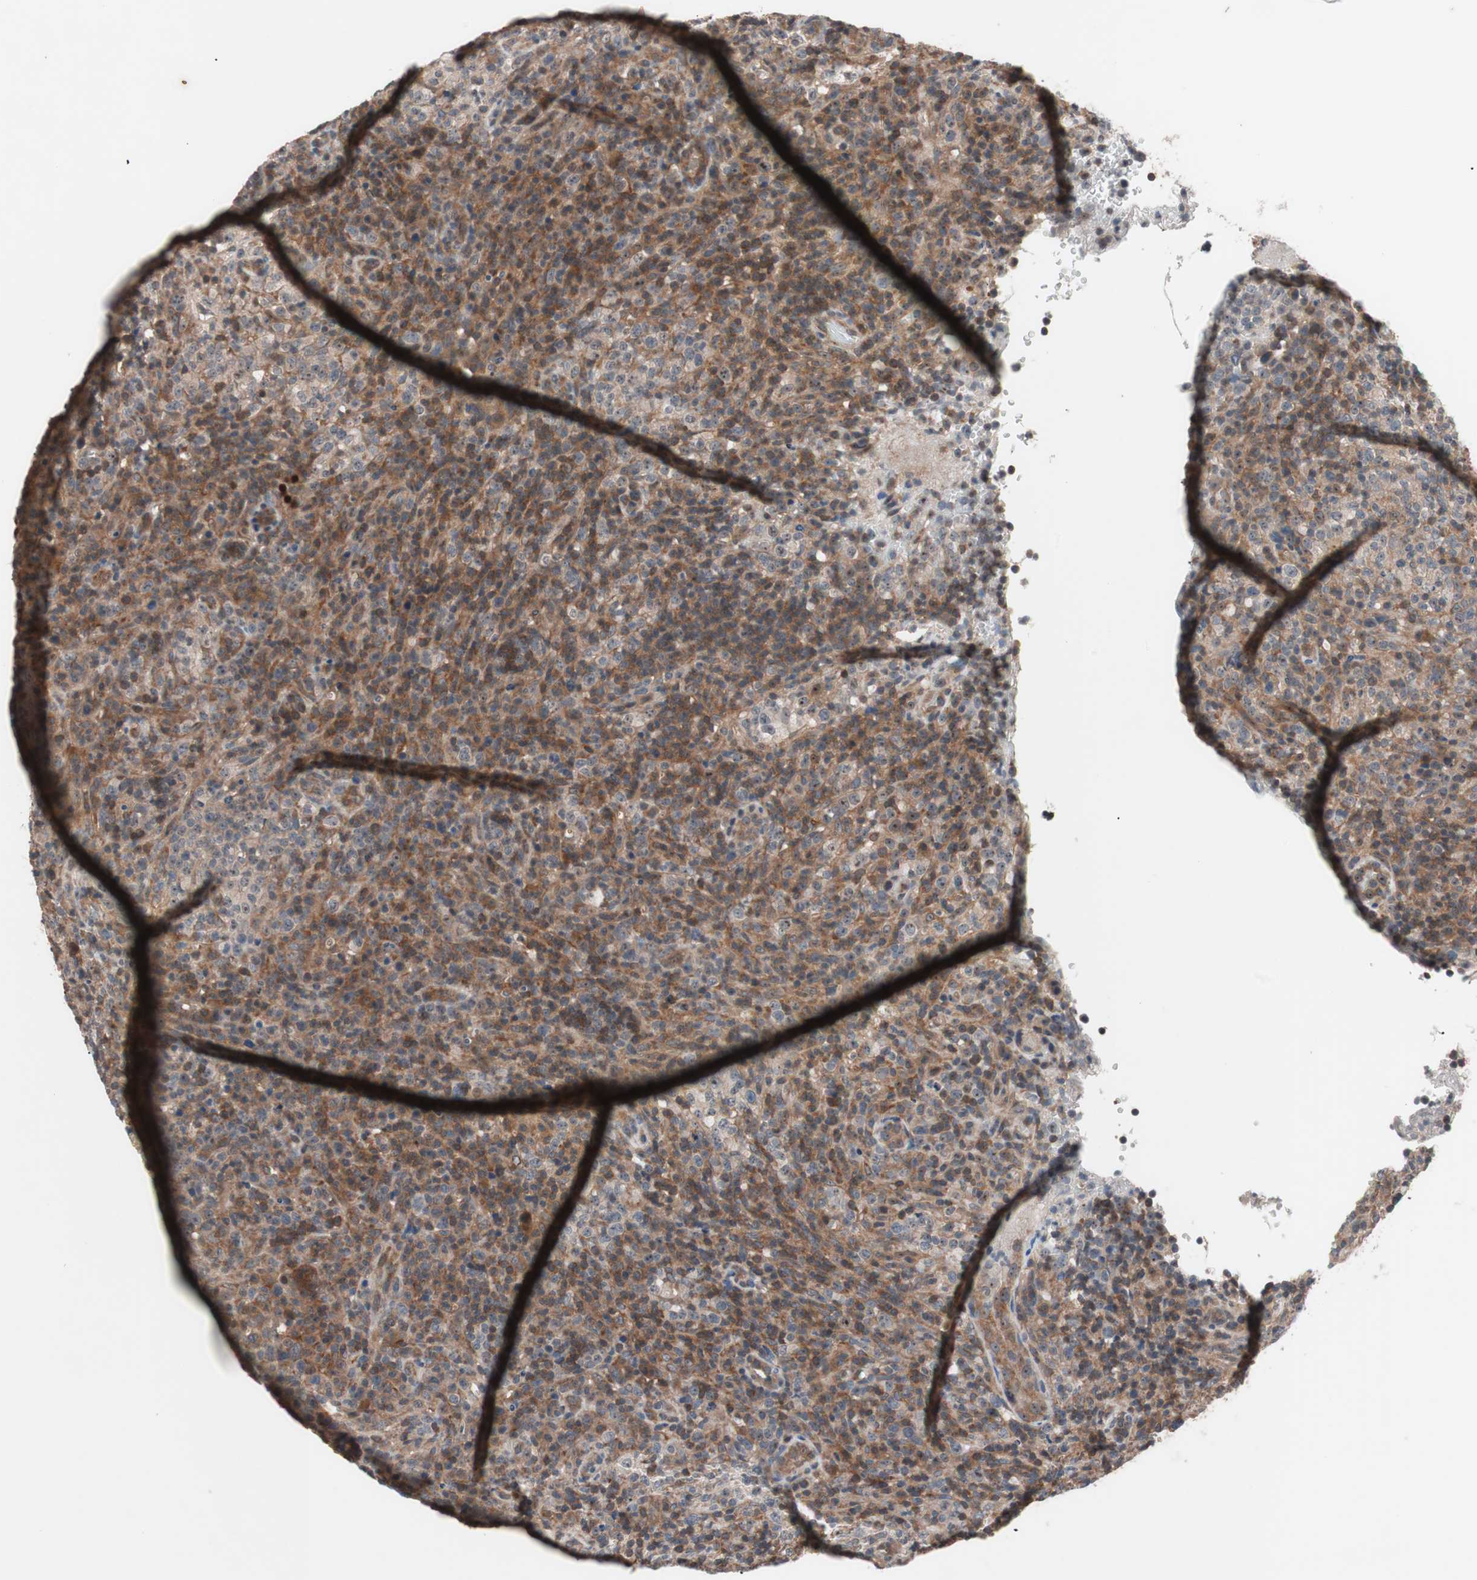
{"staining": {"intensity": "moderate", "quantity": "25%-75%", "location": "cytoplasmic/membranous"}, "tissue": "lymphoma", "cell_type": "Tumor cells", "image_type": "cancer", "snomed": [{"axis": "morphology", "description": "Malignant lymphoma, non-Hodgkin's type, High grade"}, {"axis": "topography", "description": "Lymph node"}], "caption": "This is an image of immunohistochemistry staining of high-grade malignant lymphoma, non-Hodgkin's type, which shows moderate staining in the cytoplasmic/membranous of tumor cells.", "gene": "IRS1", "patient": {"sex": "female", "age": 76}}